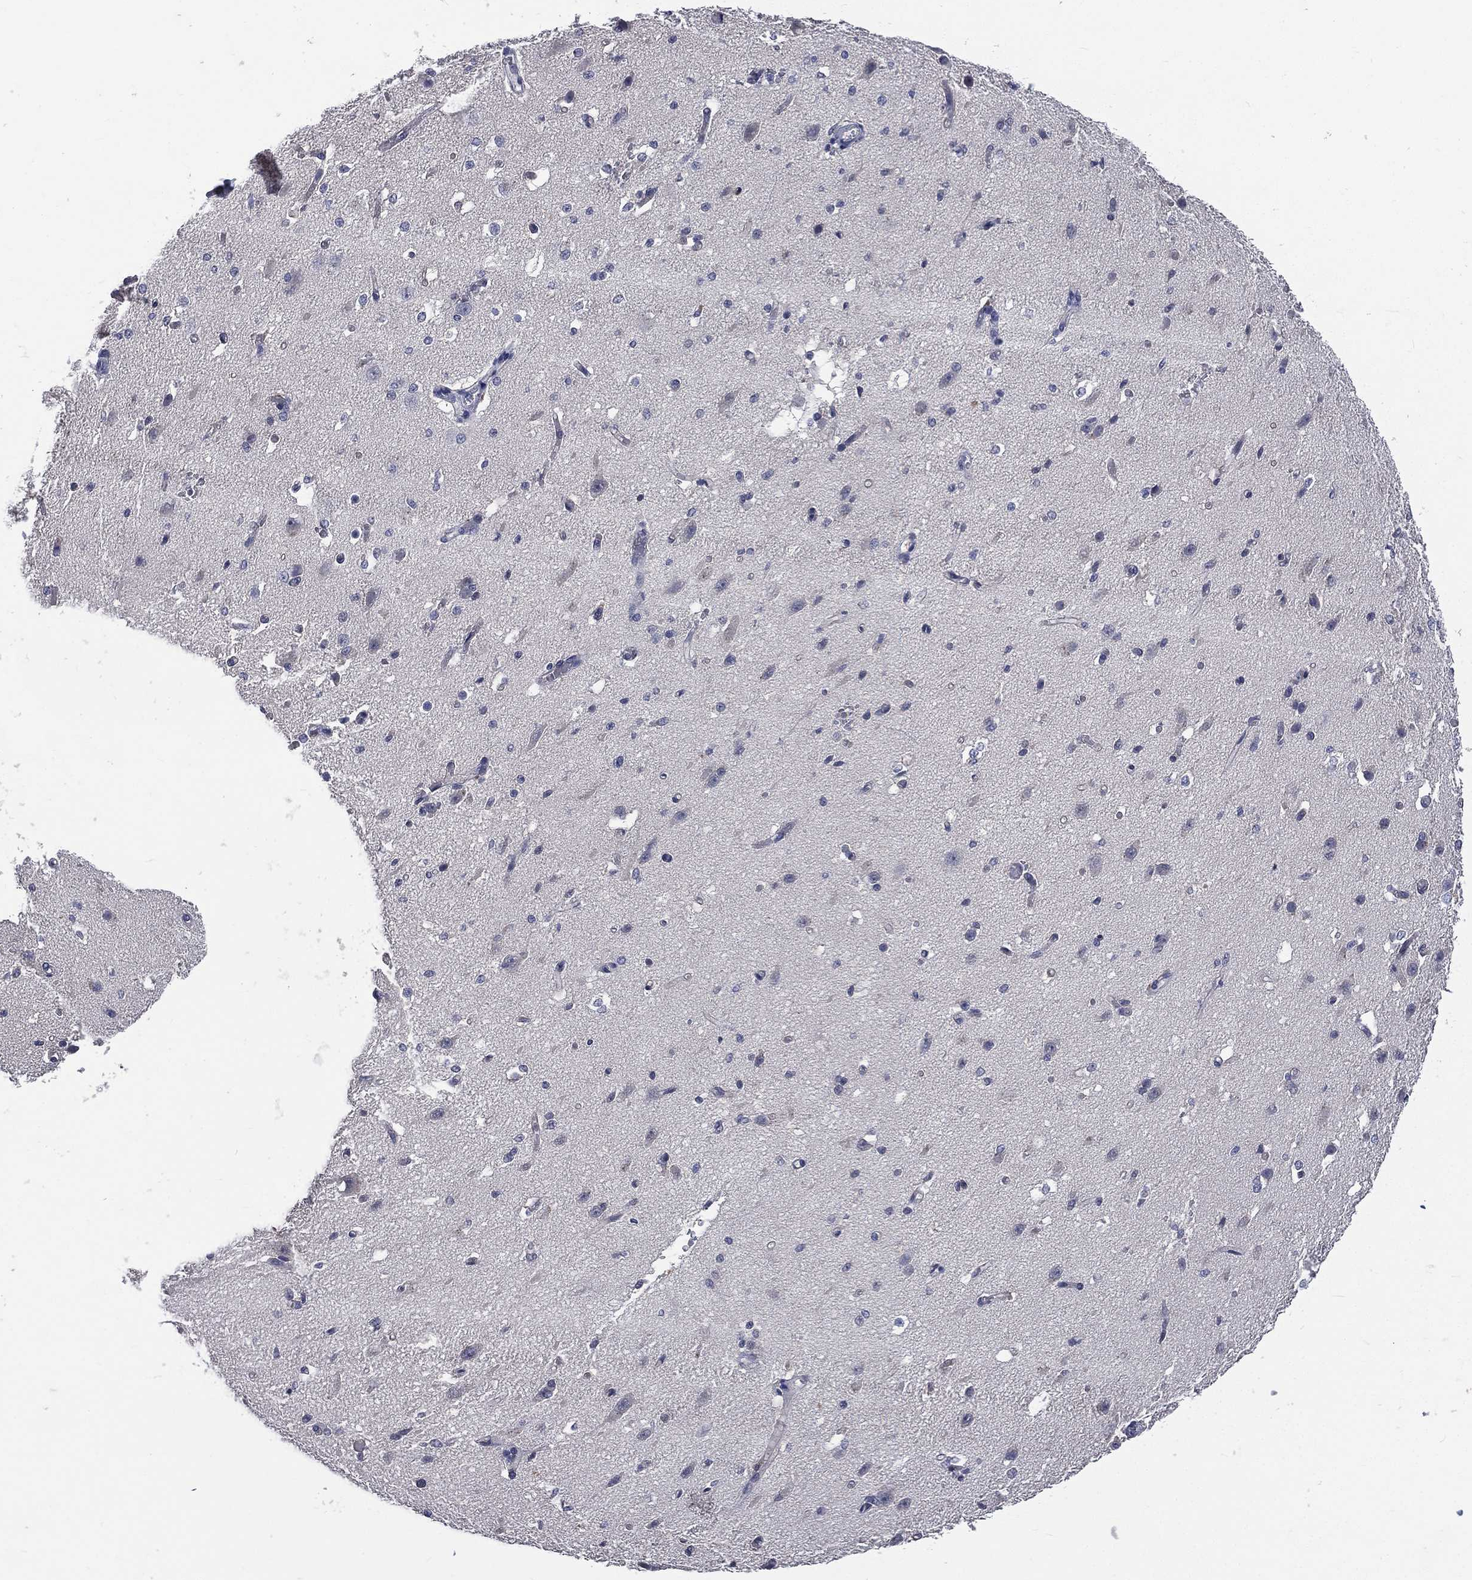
{"staining": {"intensity": "negative", "quantity": "none", "location": "none"}, "tissue": "cerebral cortex", "cell_type": "Endothelial cells", "image_type": "normal", "snomed": [{"axis": "morphology", "description": "Normal tissue, NOS"}, {"axis": "morphology", "description": "Inflammation, NOS"}, {"axis": "topography", "description": "Cerebral cortex"}], "caption": "A micrograph of human cerebral cortex is negative for staining in endothelial cells.", "gene": "CA12", "patient": {"sex": "male", "age": 6}}